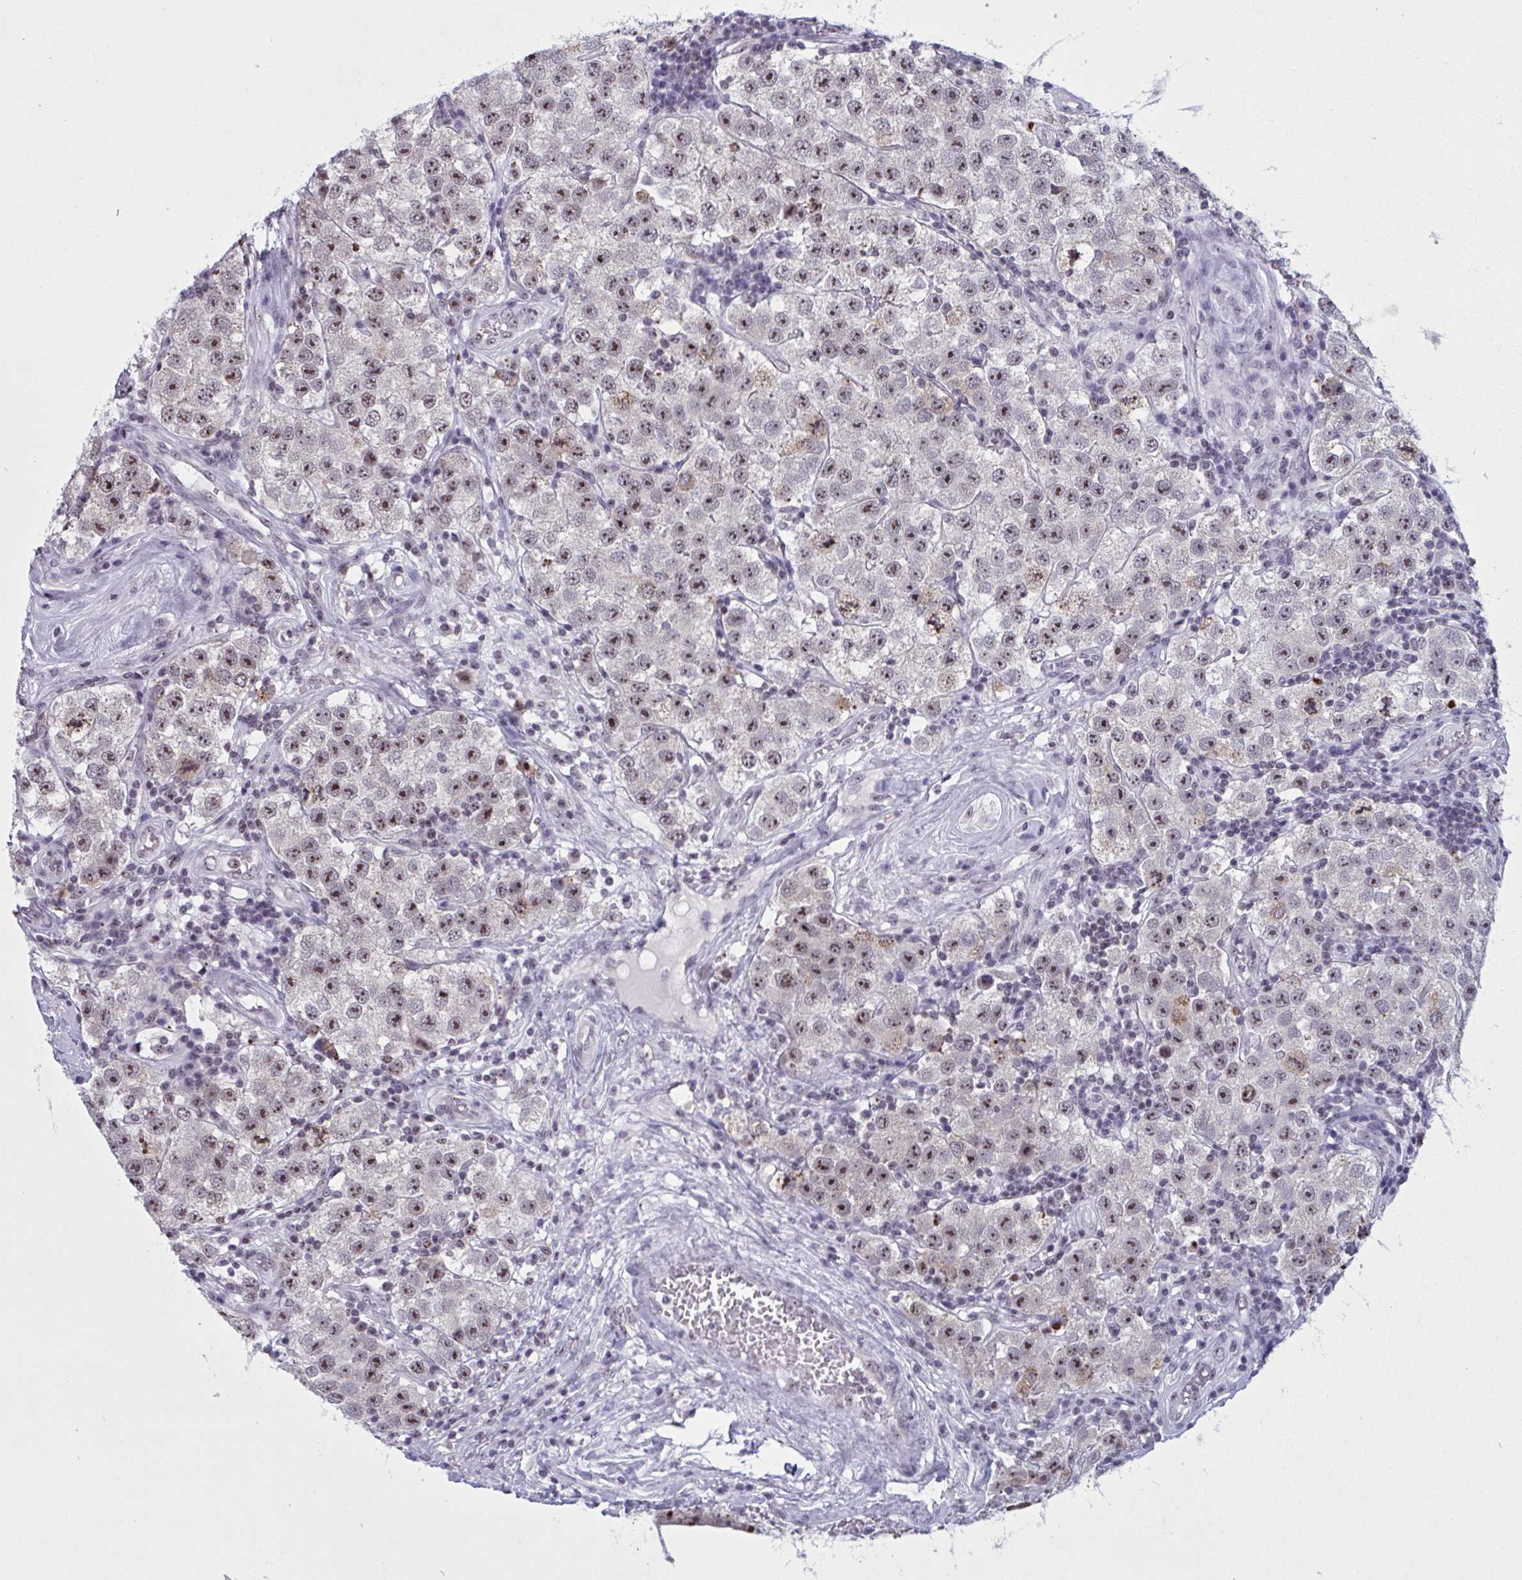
{"staining": {"intensity": "moderate", "quantity": ">75%", "location": "nuclear"}, "tissue": "testis cancer", "cell_type": "Tumor cells", "image_type": "cancer", "snomed": [{"axis": "morphology", "description": "Seminoma, NOS"}, {"axis": "topography", "description": "Testis"}], "caption": "Immunohistochemistry (IHC) micrograph of testis cancer stained for a protein (brown), which displays medium levels of moderate nuclear expression in approximately >75% of tumor cells.", "gene": "TGM6", "patient": {"sex": "male", "age": 34}}